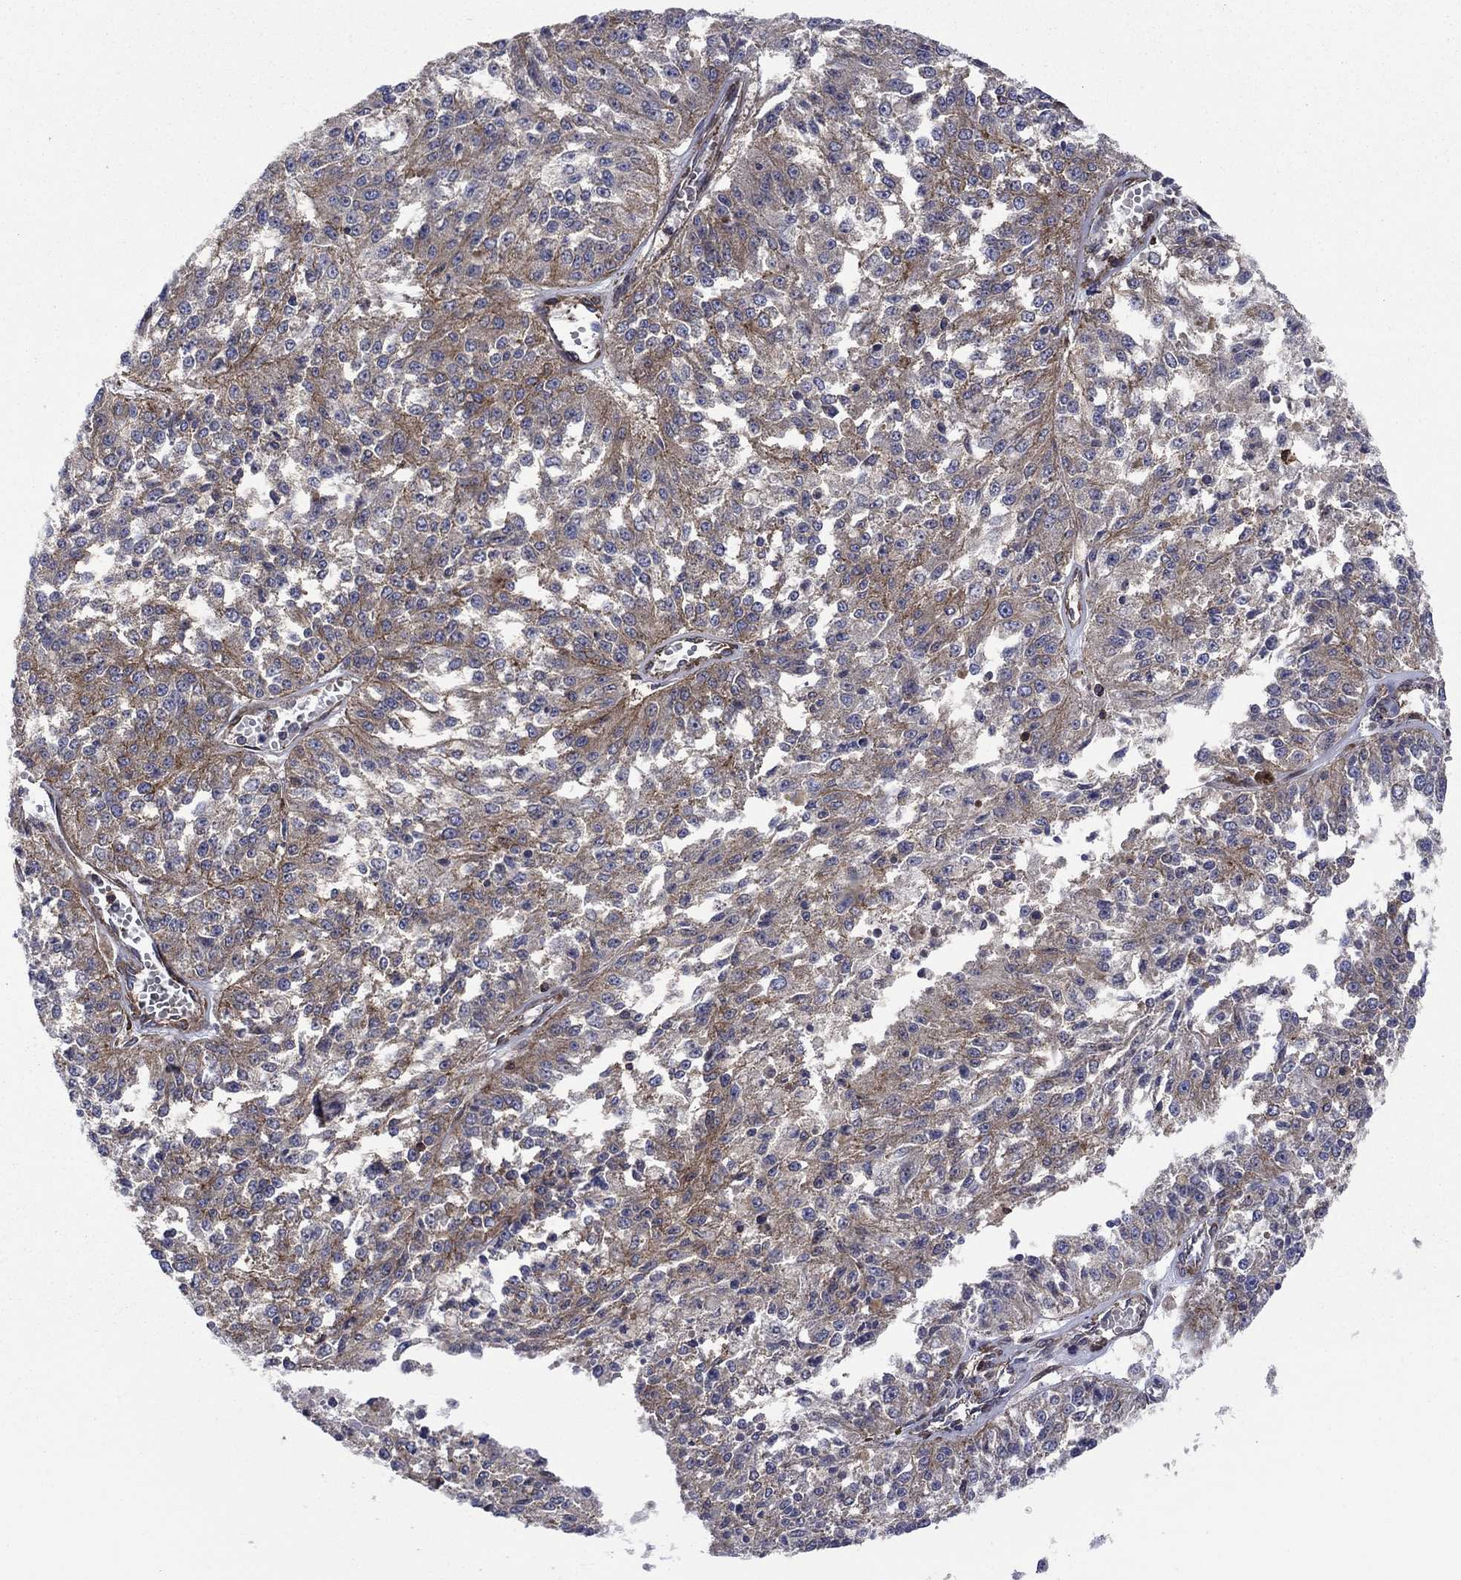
{"staining": {"intensity": "moderate", "quantity": "25%-75%", "location": "cytoplasmic/membranous"}, "tissue": "melanoma", "cell_type": "Tumor cells", "image_type": "cancer", "snomed": [{"axis": "morphology", "description": "Malignant melanoma, Metastatic site"}, {"axis": "topography", "description": "Lymph node"}], "caption": "Immunohistochemical staining of melanoma reveals medium levels of moderate cytoplasmic/membranous protein positivity in approximately 25%-75% of tumor cells.", "gene": "PAG1", "patient": {"sex": "female", "age": 64}}